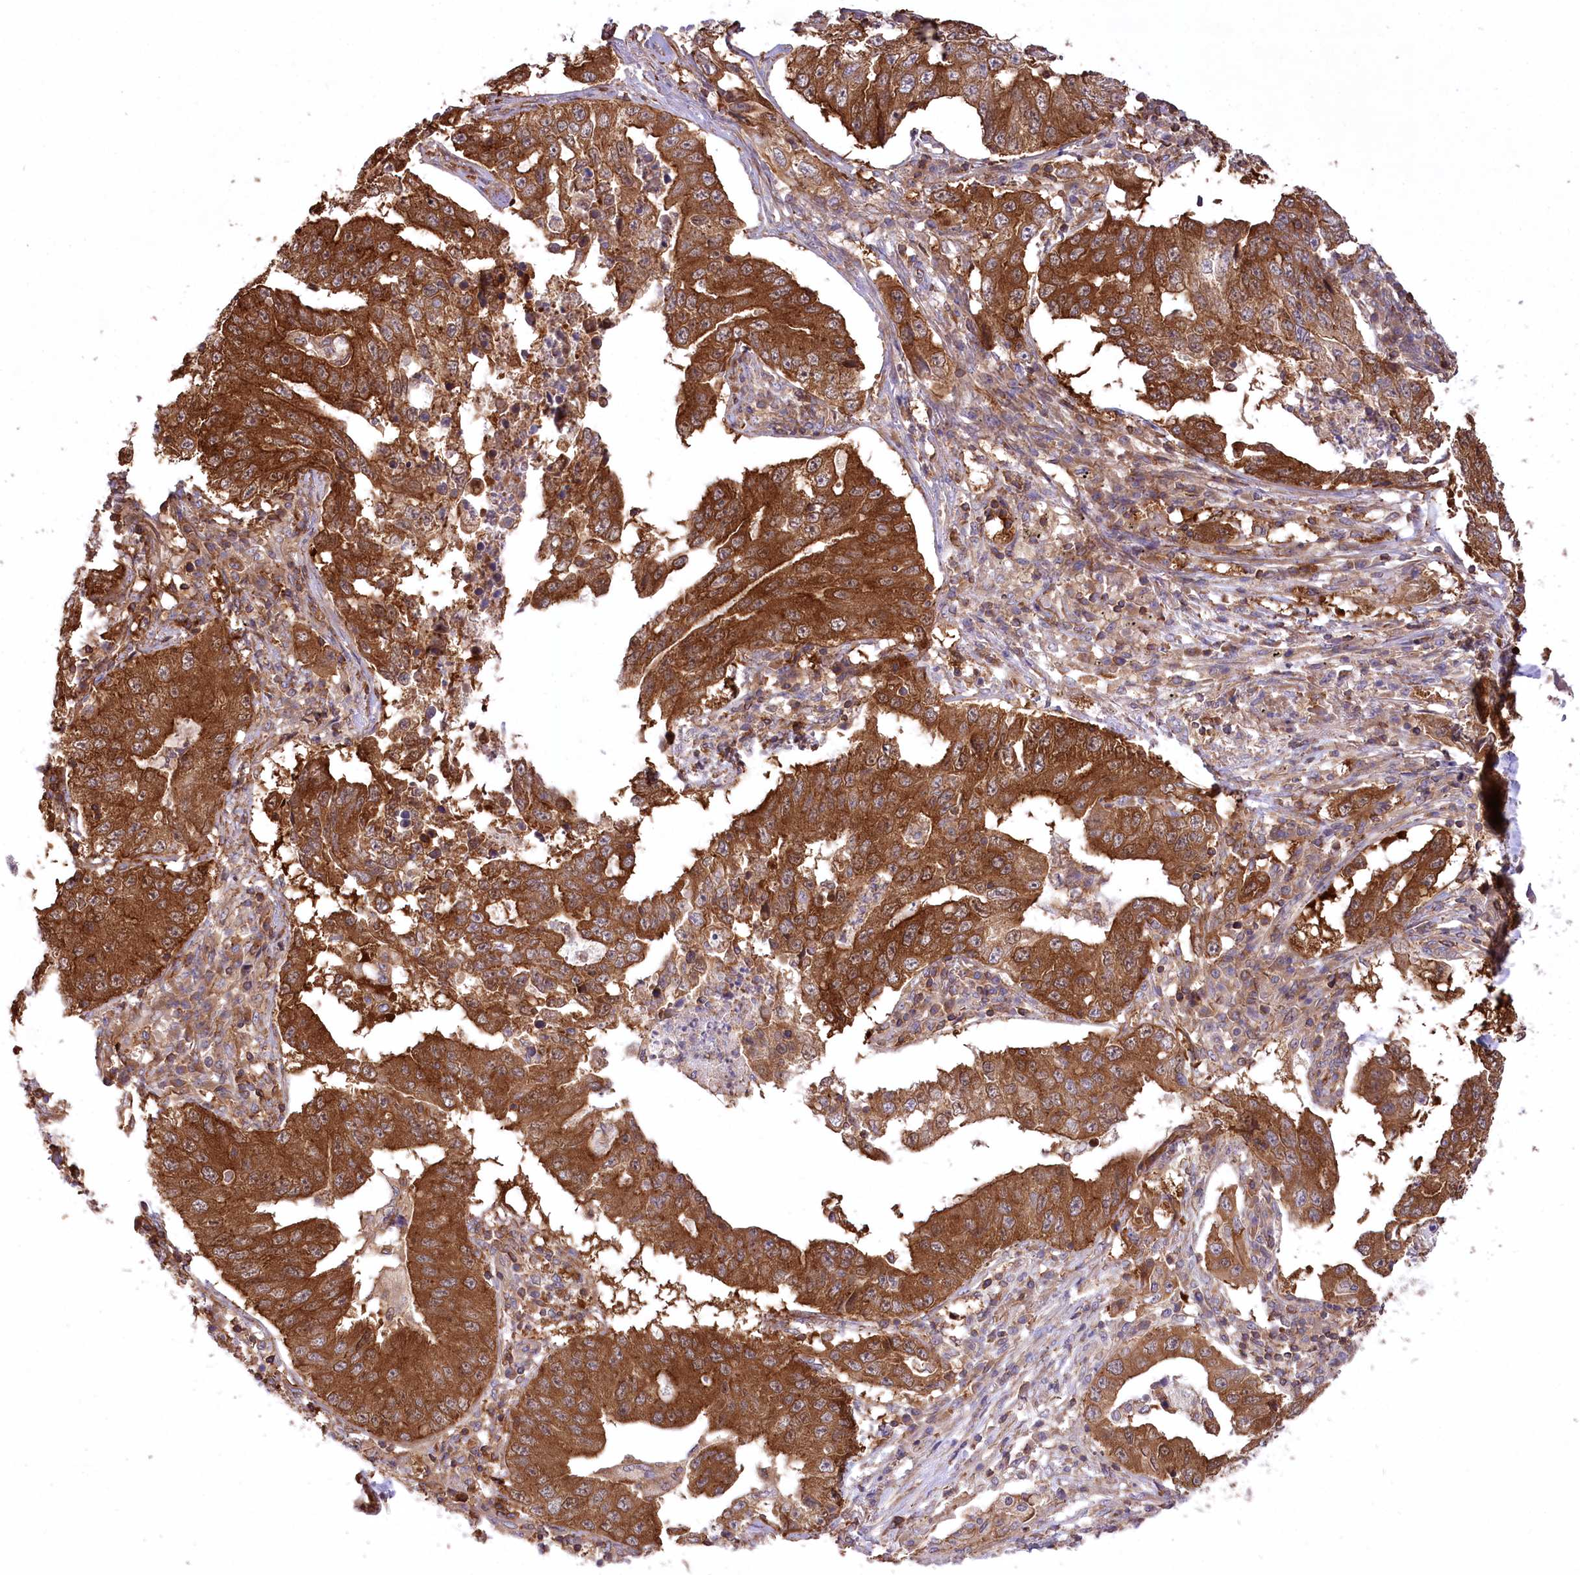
{"staining": {"intensity": "strong", "quantity": ">75%", "location": "cytoplasmic/membranous"}, "tissue": "lung cancer", "cell_type": "Tumor cells", "image_type": "cancer", "snomed": [{"axis": "morphology", "description": "Adenocarcinoma, NOS"}, {"axis": "topography", "description": "Lung"}], "caption": "Human lung cancer stained with a protein marker reveals strong staining in tumor cells.", "gene": "UMPS", "patient": {"sex": "female", "age": 51}}